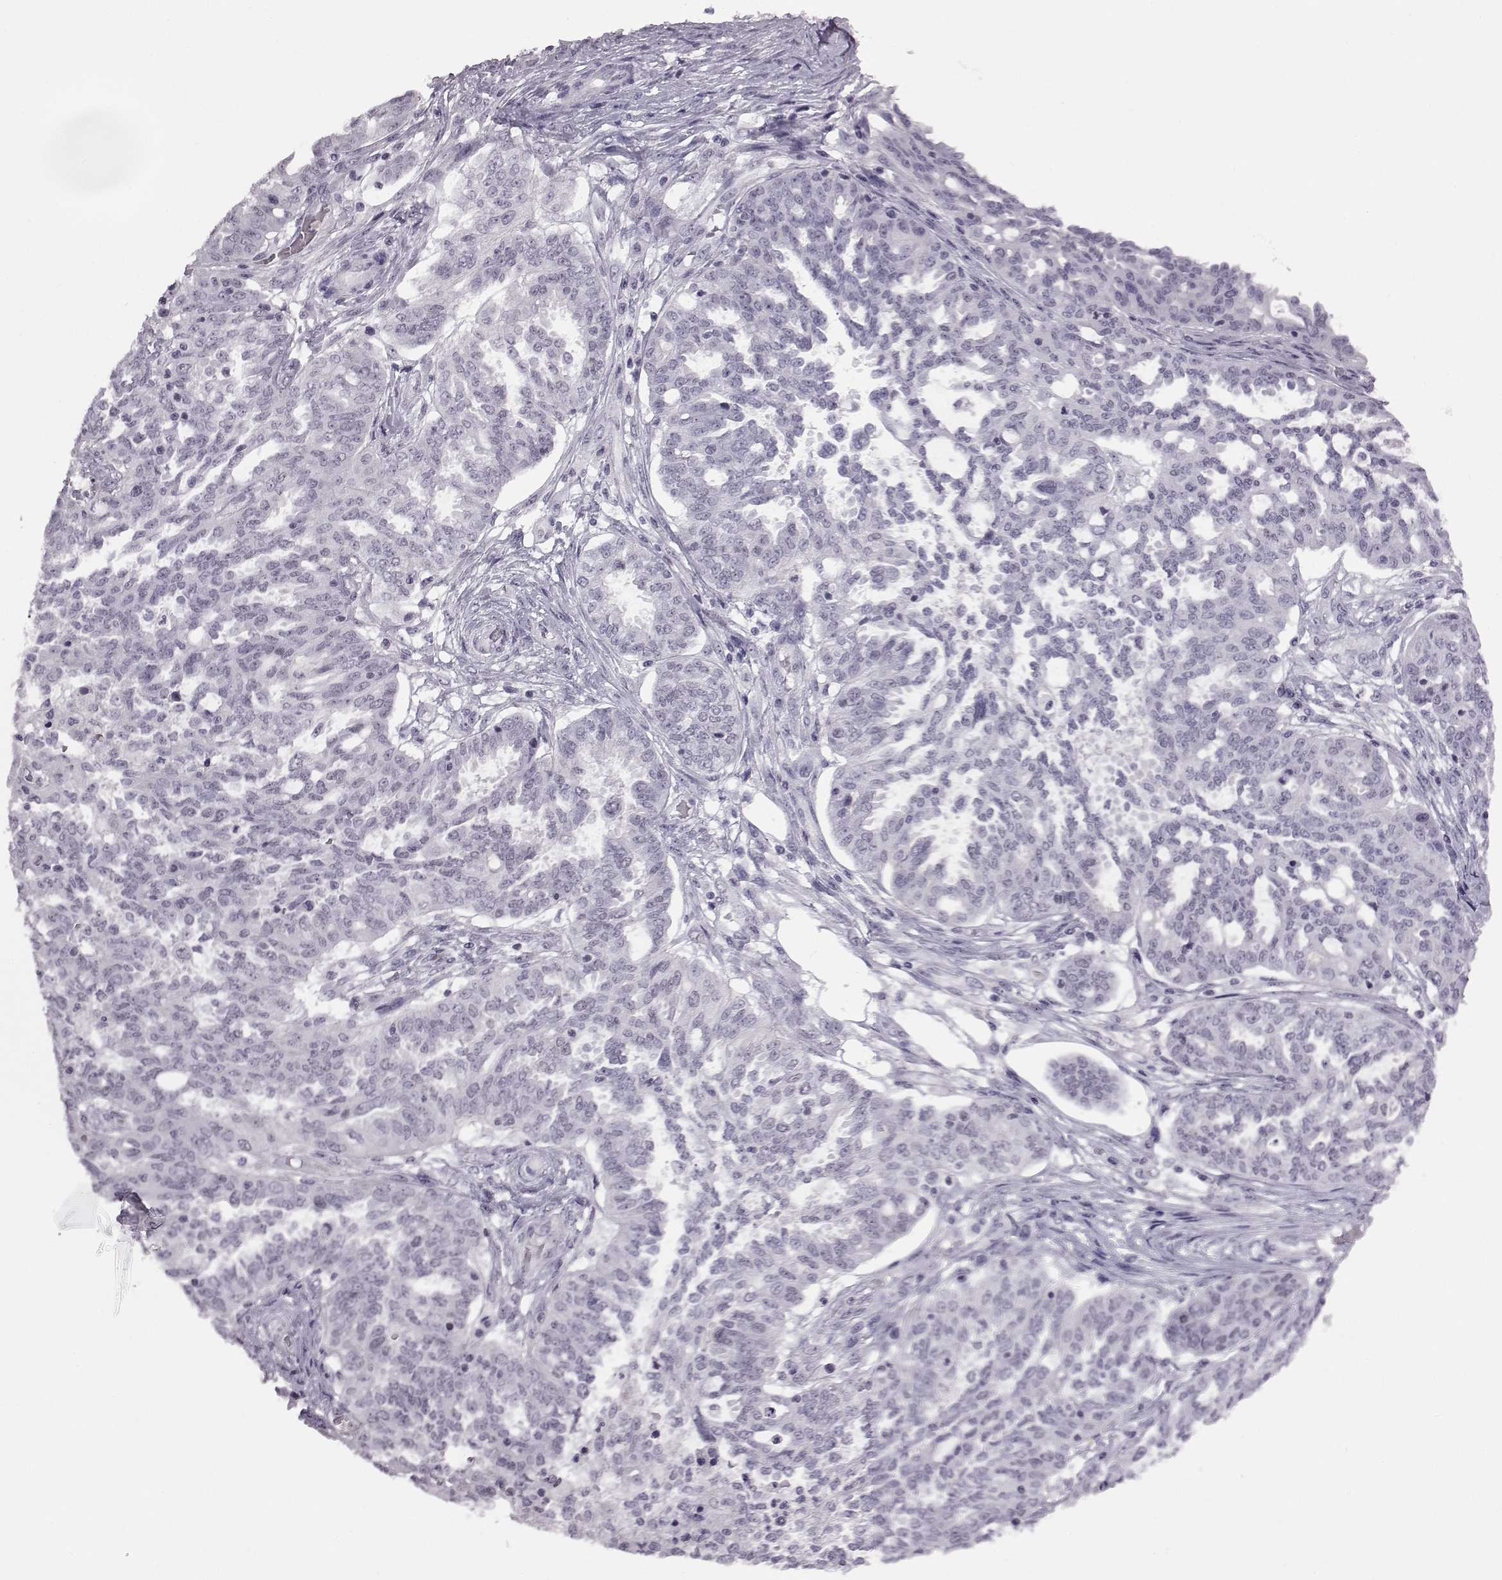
{"staining": {"intensity": "negative", "quantity": "none", "location": "none"}, "tissue": "ovarian cancer", "cell_type": "Tumor cells", "image_type": "cancer", "snomed": [{"axis": "morphology", "description": "Cystadenocarcinoma, serous, NOS"}, {"axis": "topography", "description": "Ovary"}], "caption": "Tumor cells are negative for protein expression in human ovarian serous cystadenocarcinoma.", "gene": "ADGRG2", "patient": {"sex": "female", "age": 67}}